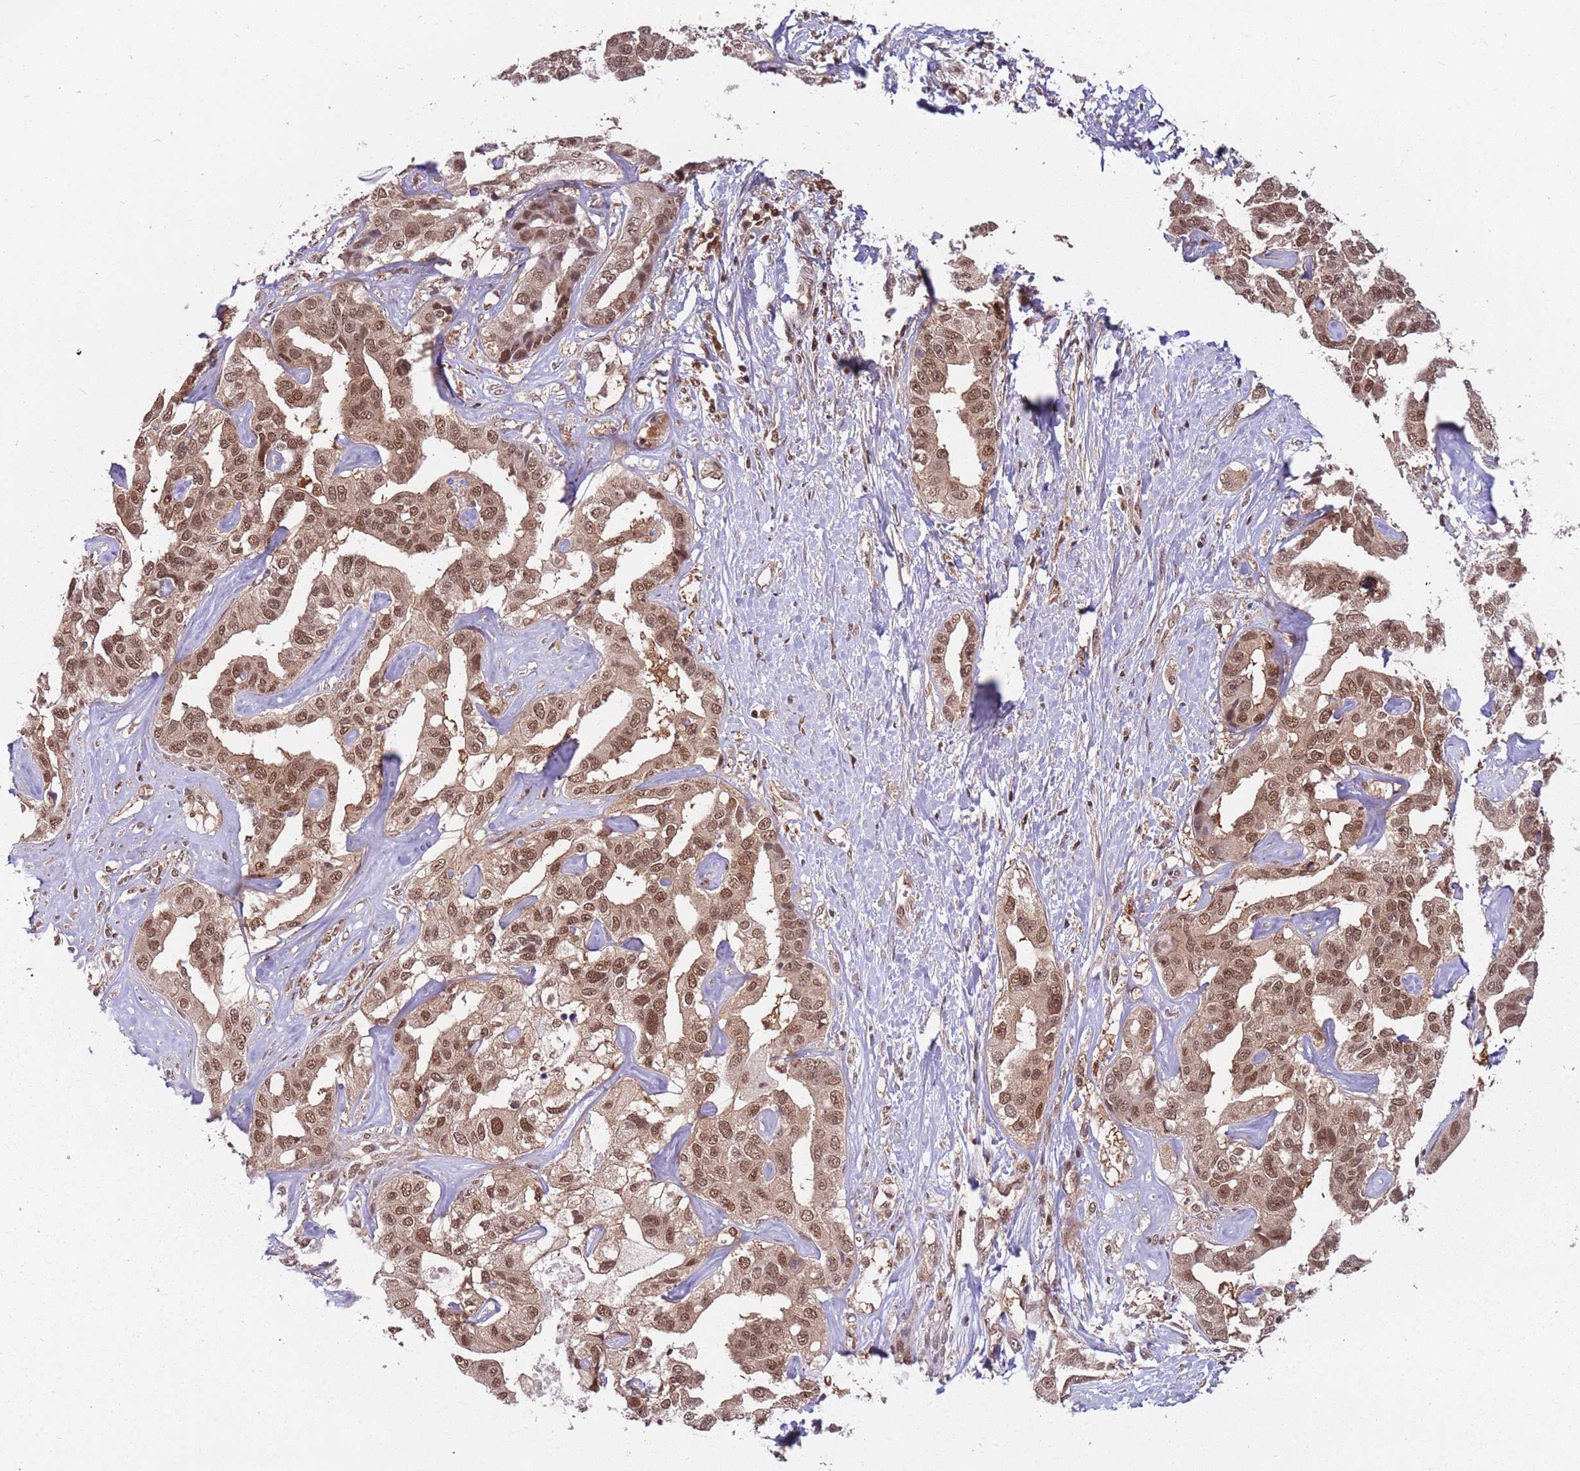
{"staining": {"intensity": "moderate", "quantity": ">75%", "location": "nuclear"}, "tissue": "liver cancer", "cell_type": "Tumor cells", "image_type": "cancer", "snomed": [{"axis": "morphology", "description": "Cholangiocarcinoma"}, {"axis": "topography", "description": "Liver"}], "caption": "A micrograph of cholangiocarcinoma (liver) stained for a protein exhibits moderate nuclear brown staining in tumor cells.", "gene": "PGLS", "patient": {"sex": "male", "age": 59}}